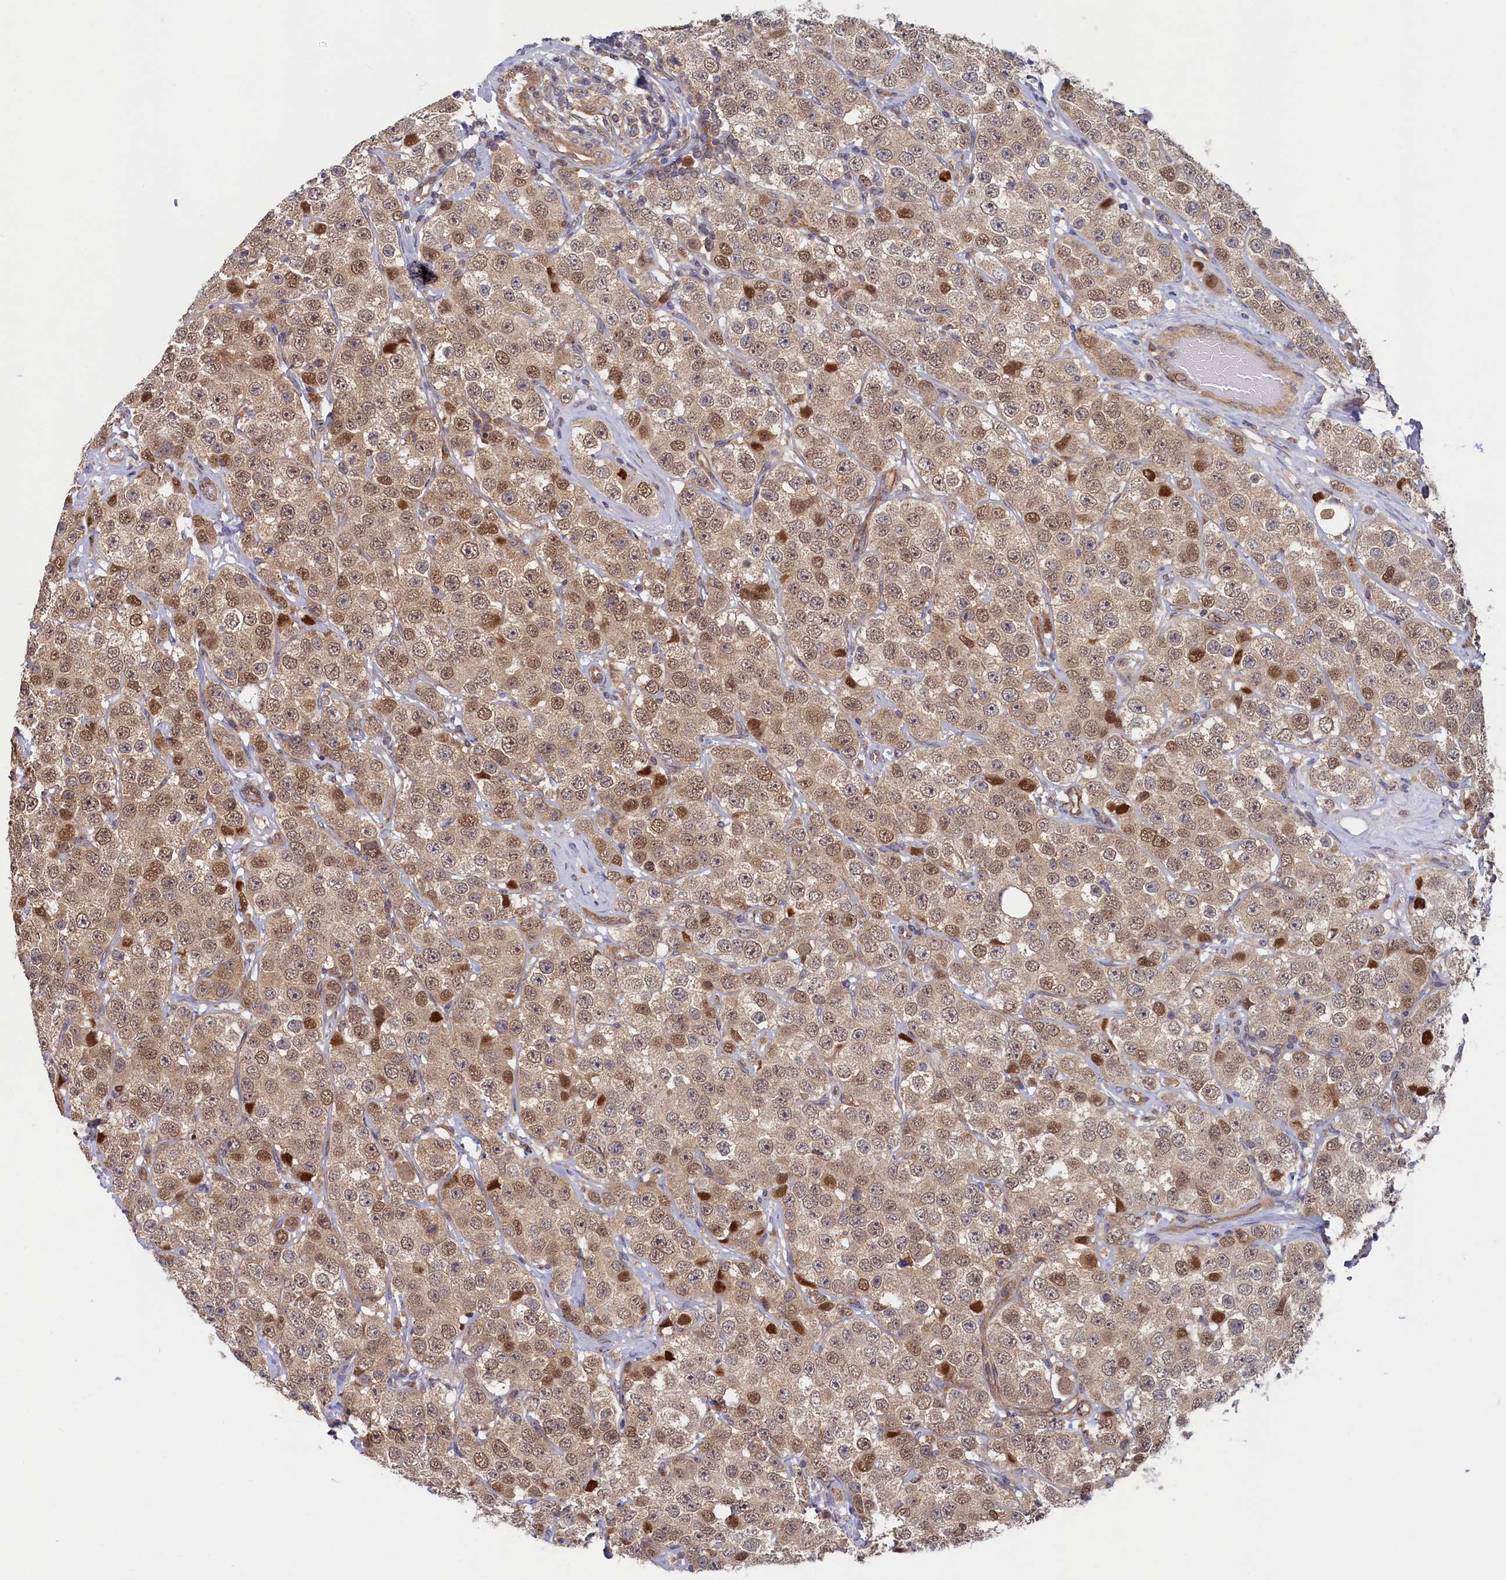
{"staining": {"intensity": "moderate", "quantity": ">75%", "location": "cytoplasmic/membranous,nuclear"}, "tissue": "testis cancer", "cell_type": "Tumor cells", "image_type": "cancer", "snomed": [{"axis": "morphology", "description": "Seminoma, NOS"}, {"axis": "topography", "description": "Testis"}], "caption": "Immunohistochemical staining of human testis cancer (seminoma) shows medium levels of moderate cytoplasmic/membranous and nuclear expression in approximately >75% of tumor cells.", "gene": "STX12", "patient": {"sex": "male", "age": 28}}